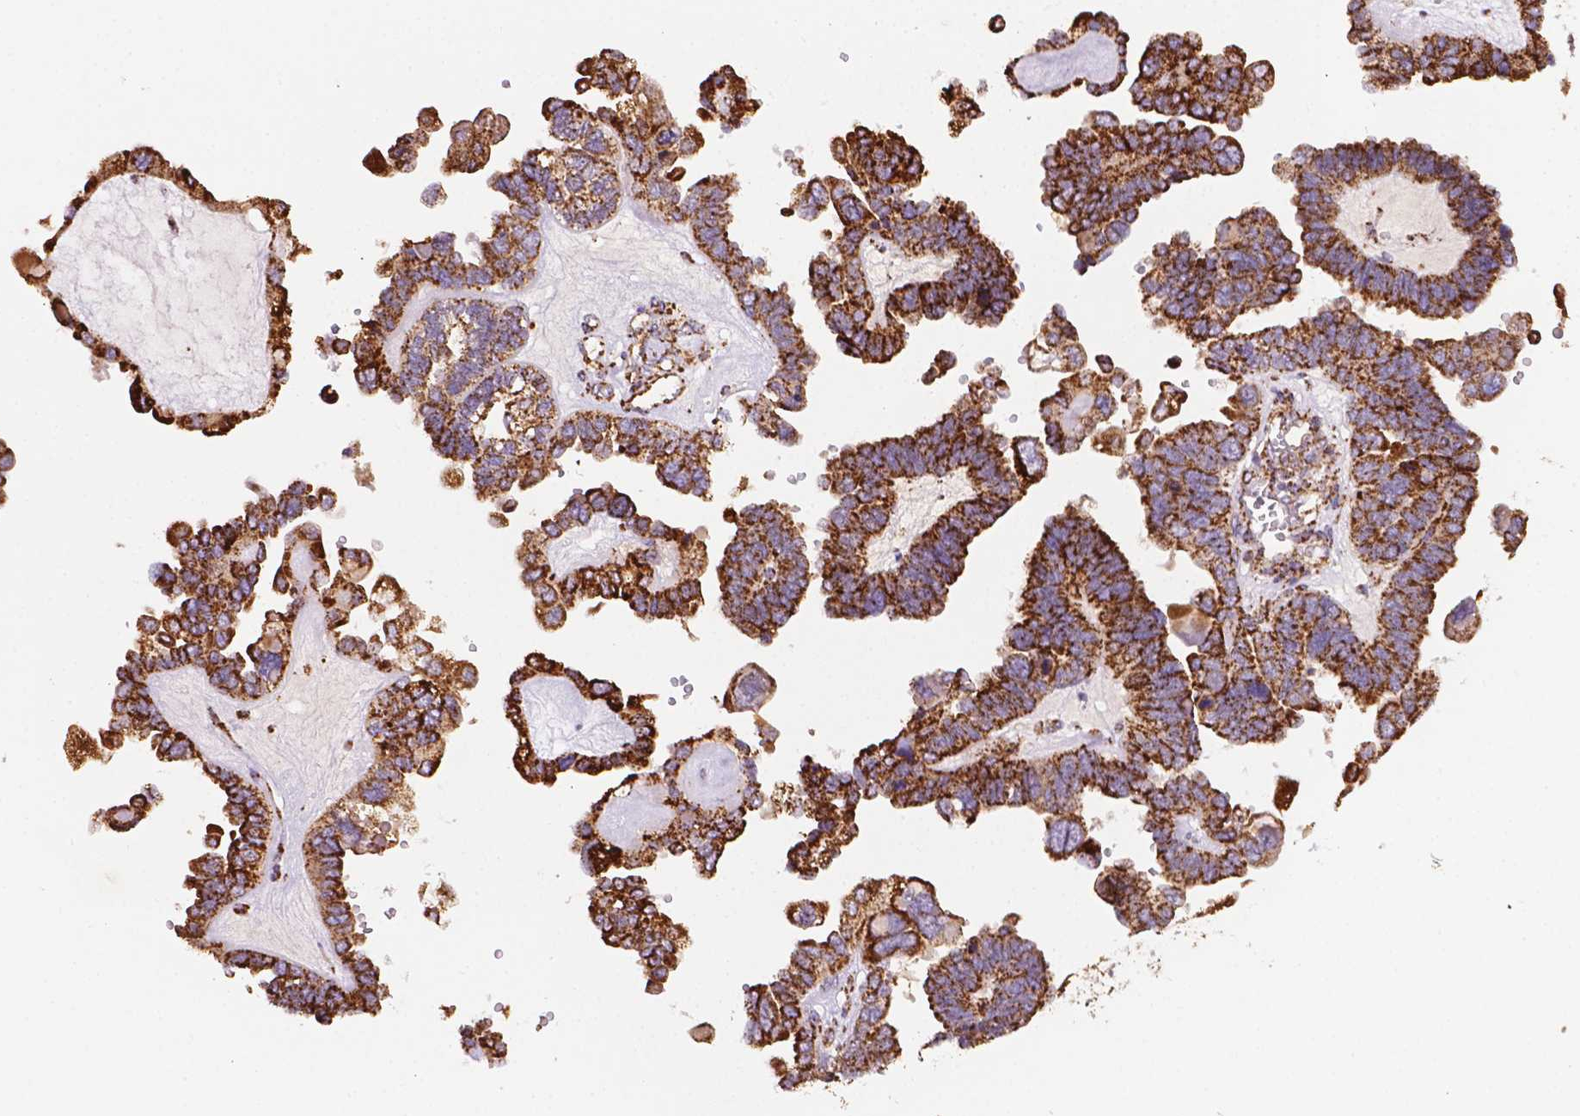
{"staining": {"intensity": "strong", "quantity": ">75%", "location": "cytoplasmic/membranous"}, "tissue": "ovarian cancer", "cell_type": "Tumor cells", "image_type": "cancer", "snomed": [{"axis": "morphology", "description": "Cystadenocarcinoma, serous, NOS"}, {"axis": "topography", "description": "Ovary"}], "caption": "Human ovarian serous cystadenocarcinoma stained with a protein marker exhibits strong staining in tumor cells.", "gene": "ILVBL", "patient": {"sex": "female", "age": 51}}